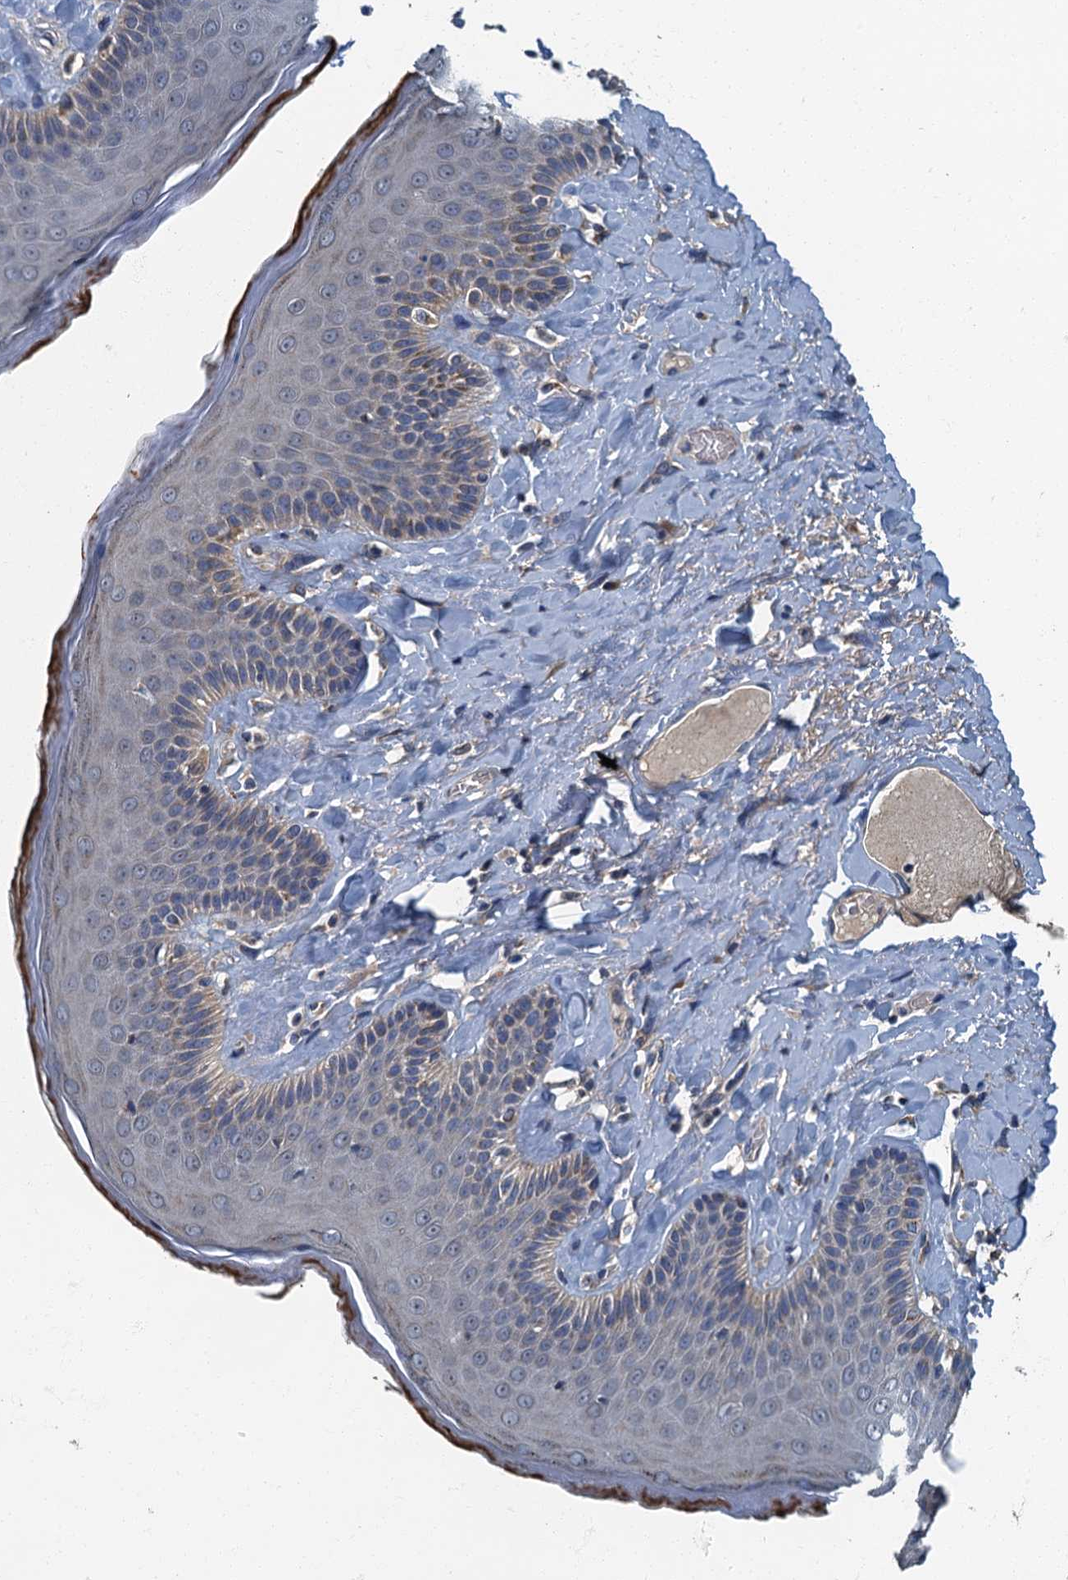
{"staining": {"intensity": "moderate", "quantity": "<25%", "location": "cytoplasmic/membranous"}, "tissue": "skin", "cell_type": "Epidermal cells", "image_type": "normal", "snomed": [{"axis": "morphology", "description": "Normal tissue, NOS"}, {"axis": "topography", "description": "Anal"}], "caption": "DAB immunohistochemical staining of normal skin demonstrates moderate cytoplasmic/membranous protein expression in about <25% of epidermal cells.", "gene": "DDX49", "patient": {"sex": "male", "age": 69}}